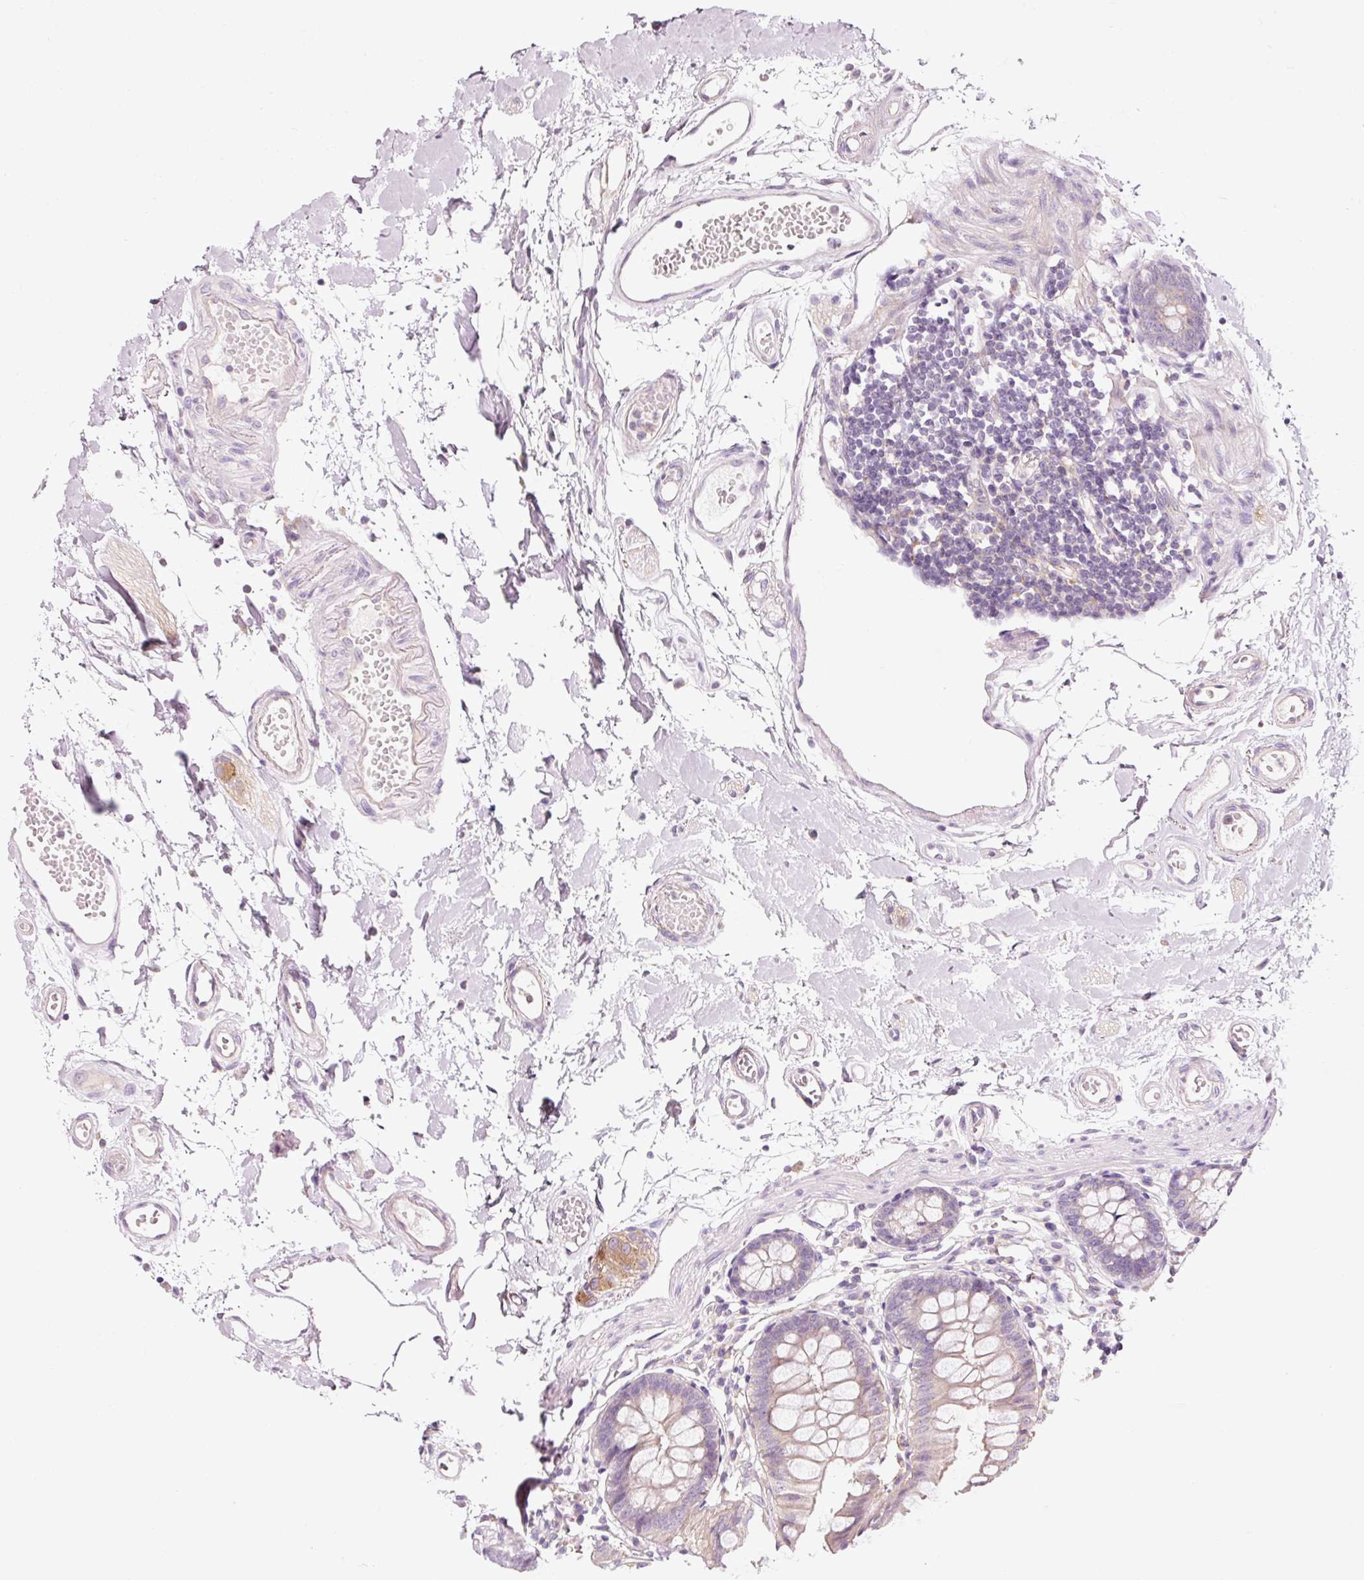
{"staining": {"intensity": "negative", "quantity": "none", "location": "none"}, "tissue": "colon", "cell_type": "Endothelial cells", "image_type": "normal", "snomed": [{"axis": "morphology", "description": "Normal tissue, NOS"}, {"axis": "topography", "description": "Colon"}], "caption": "This is an IHC micrograph of benign colon. There is no expression in endothelial cells.", "gene": "NAPA", "patient": {"sex": "female", "age": 84}}